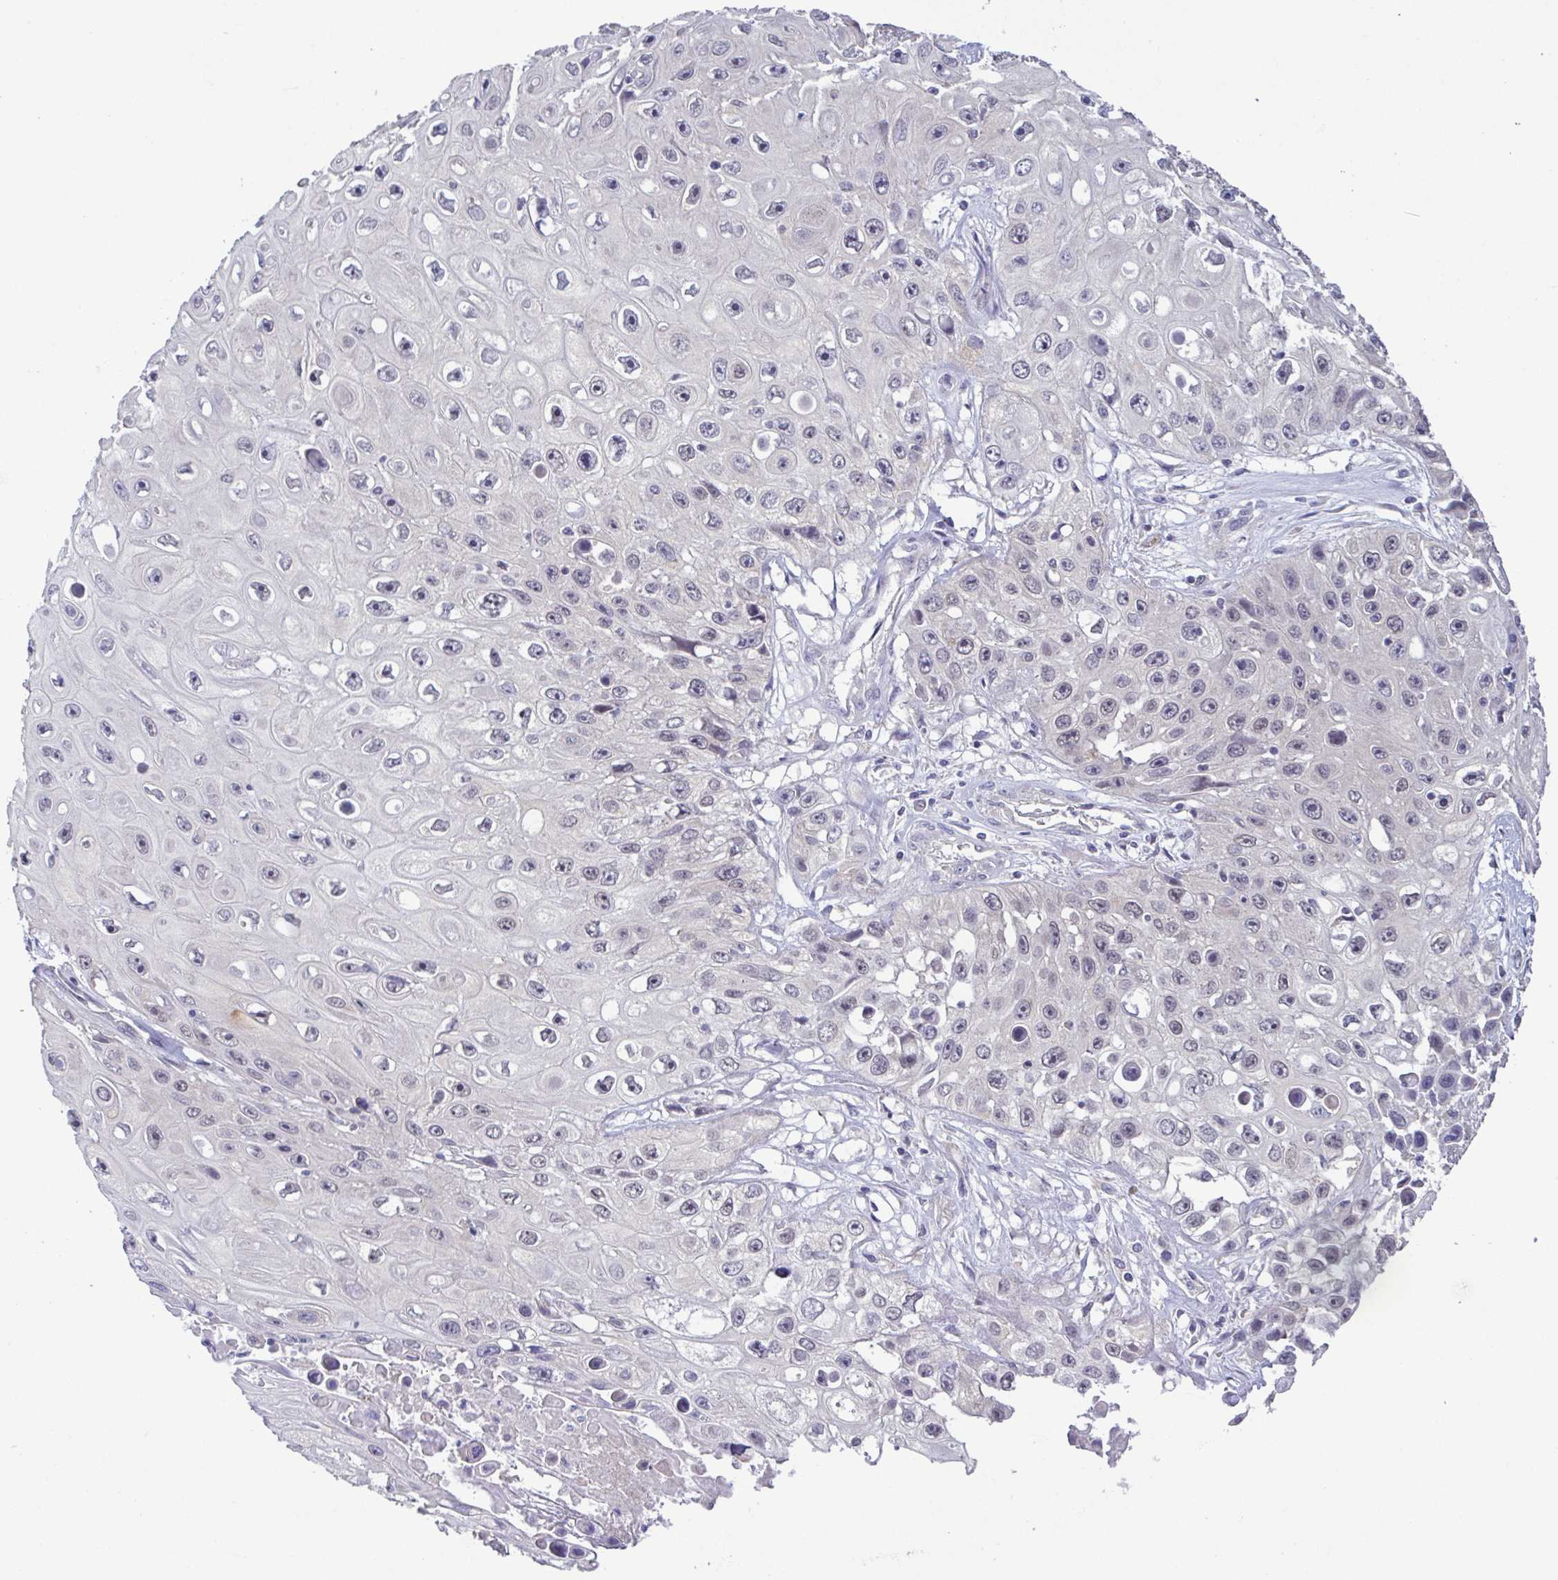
{"staining": {"intensity": "negative", "quantity": "none", "location": "none"}, "tissue": "skin cancer", "cell_type": "Tumor cells", "image_type": "cancer", "snomed": [{"axis": "morphology", "description": "Squamous cell carcinoma, NOS"}, {"axis": "topography", "description": "Skin"}], "caption": "Immunohistochemical staining of skin cancer reveals no significant positivity in tumor cells. The staining was performed using DAB (3,3'-diaminobenzidine) to visualize the protein expression in brown, while the nuclei were stained in blue with hematoxylin (Magnification: 20x).", "gene": "UBE2Q1", "patient": {"sex": "male", "age": 82}}